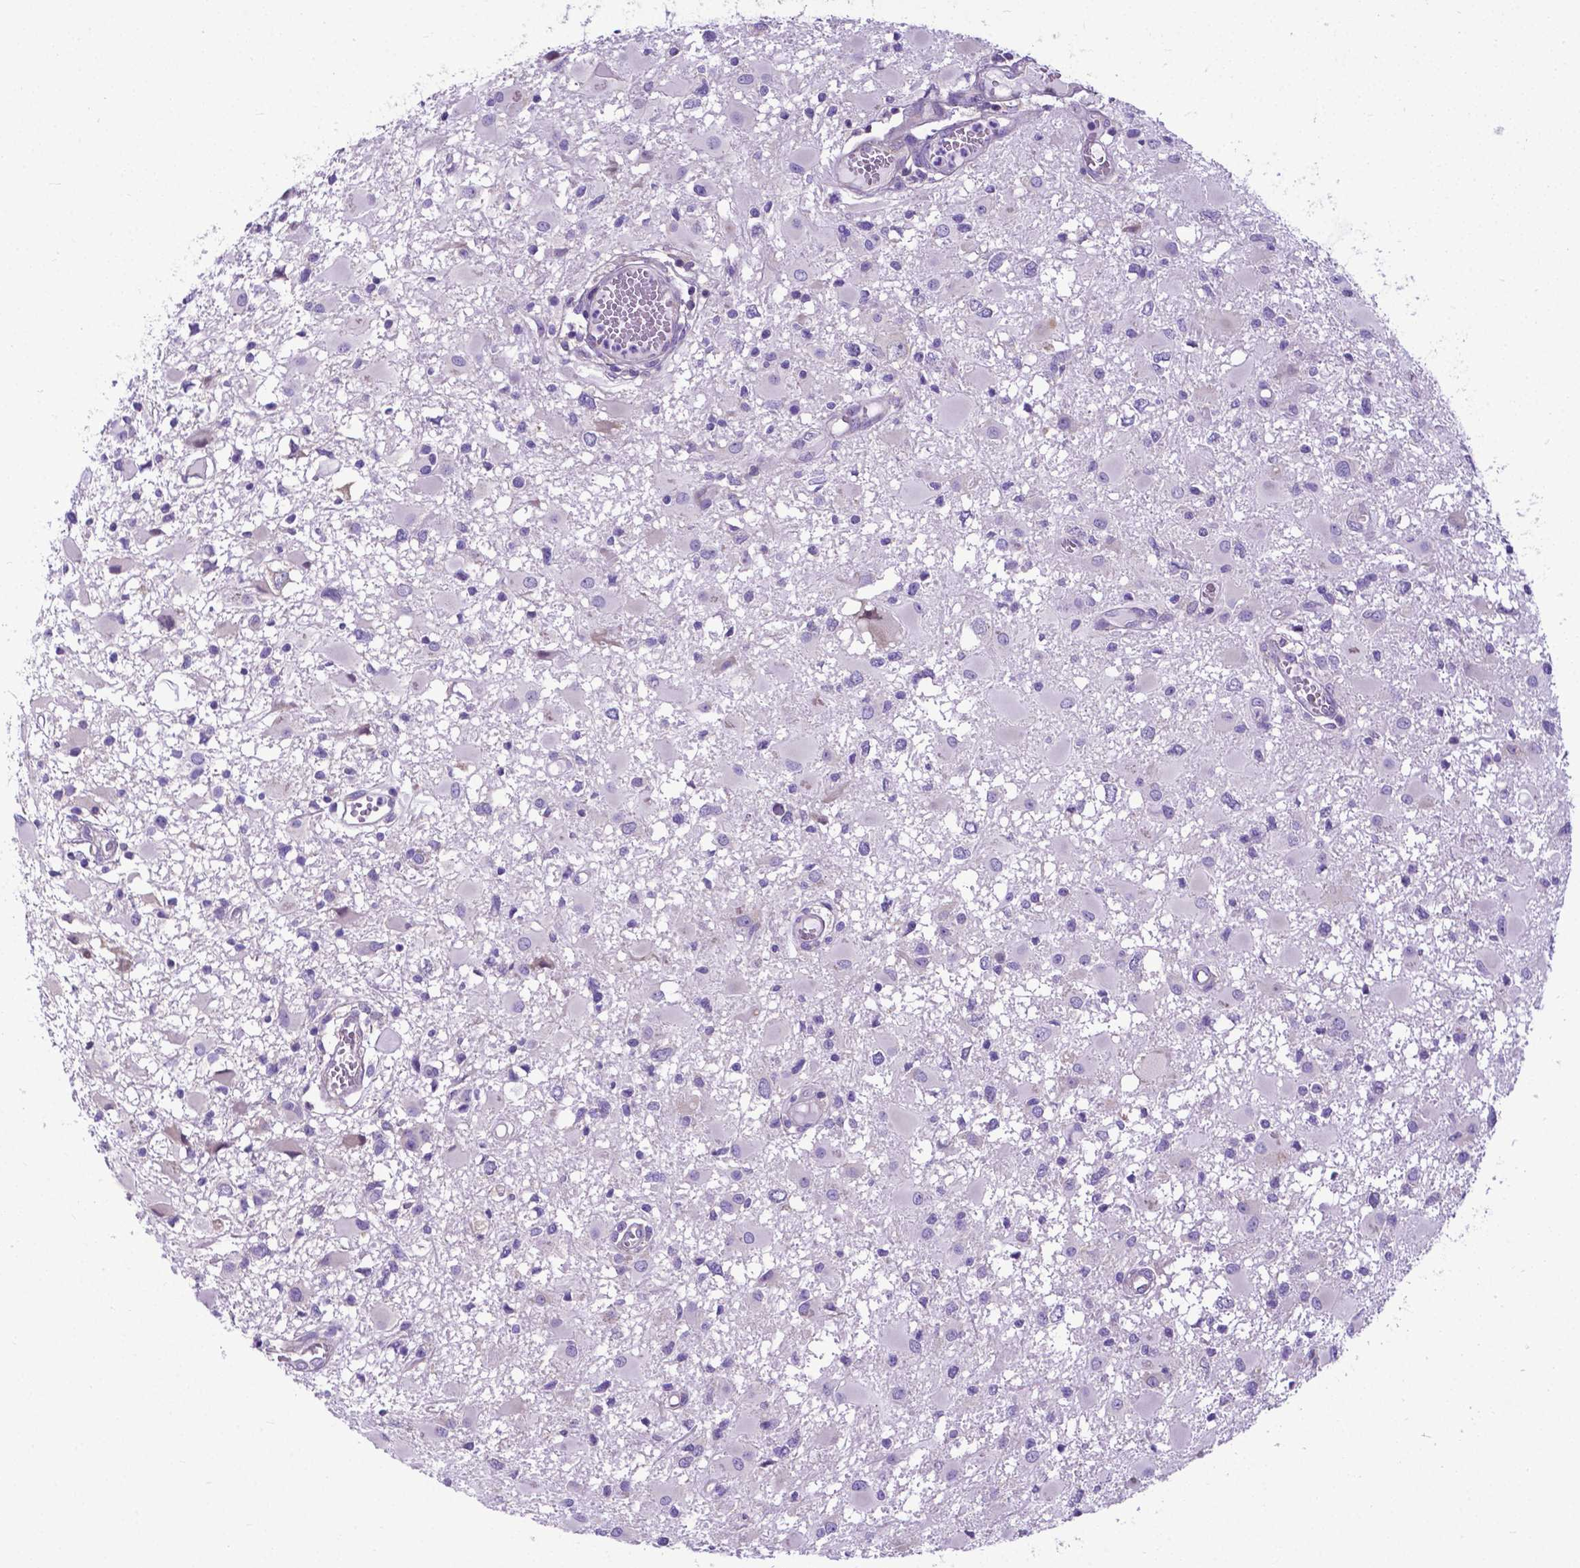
{"staining": {"intensity": "negative", "quantity": "none", "location": "none"}, "tissue": "glioma", "cell_type": "Tumor cells", "image_type": "cancer", "snomed": [{"axis": "morphology", "description": "Glioma, malignant, High grade"}, {"axis": "topography", "description": "Brain"}], "caption": "Immunohistochemical staining of human malignant high-grade glioma exhibits no significant staining in tumor cells.", "gene": "RPL6", "patient": {"sex": "male", "age": 54}}